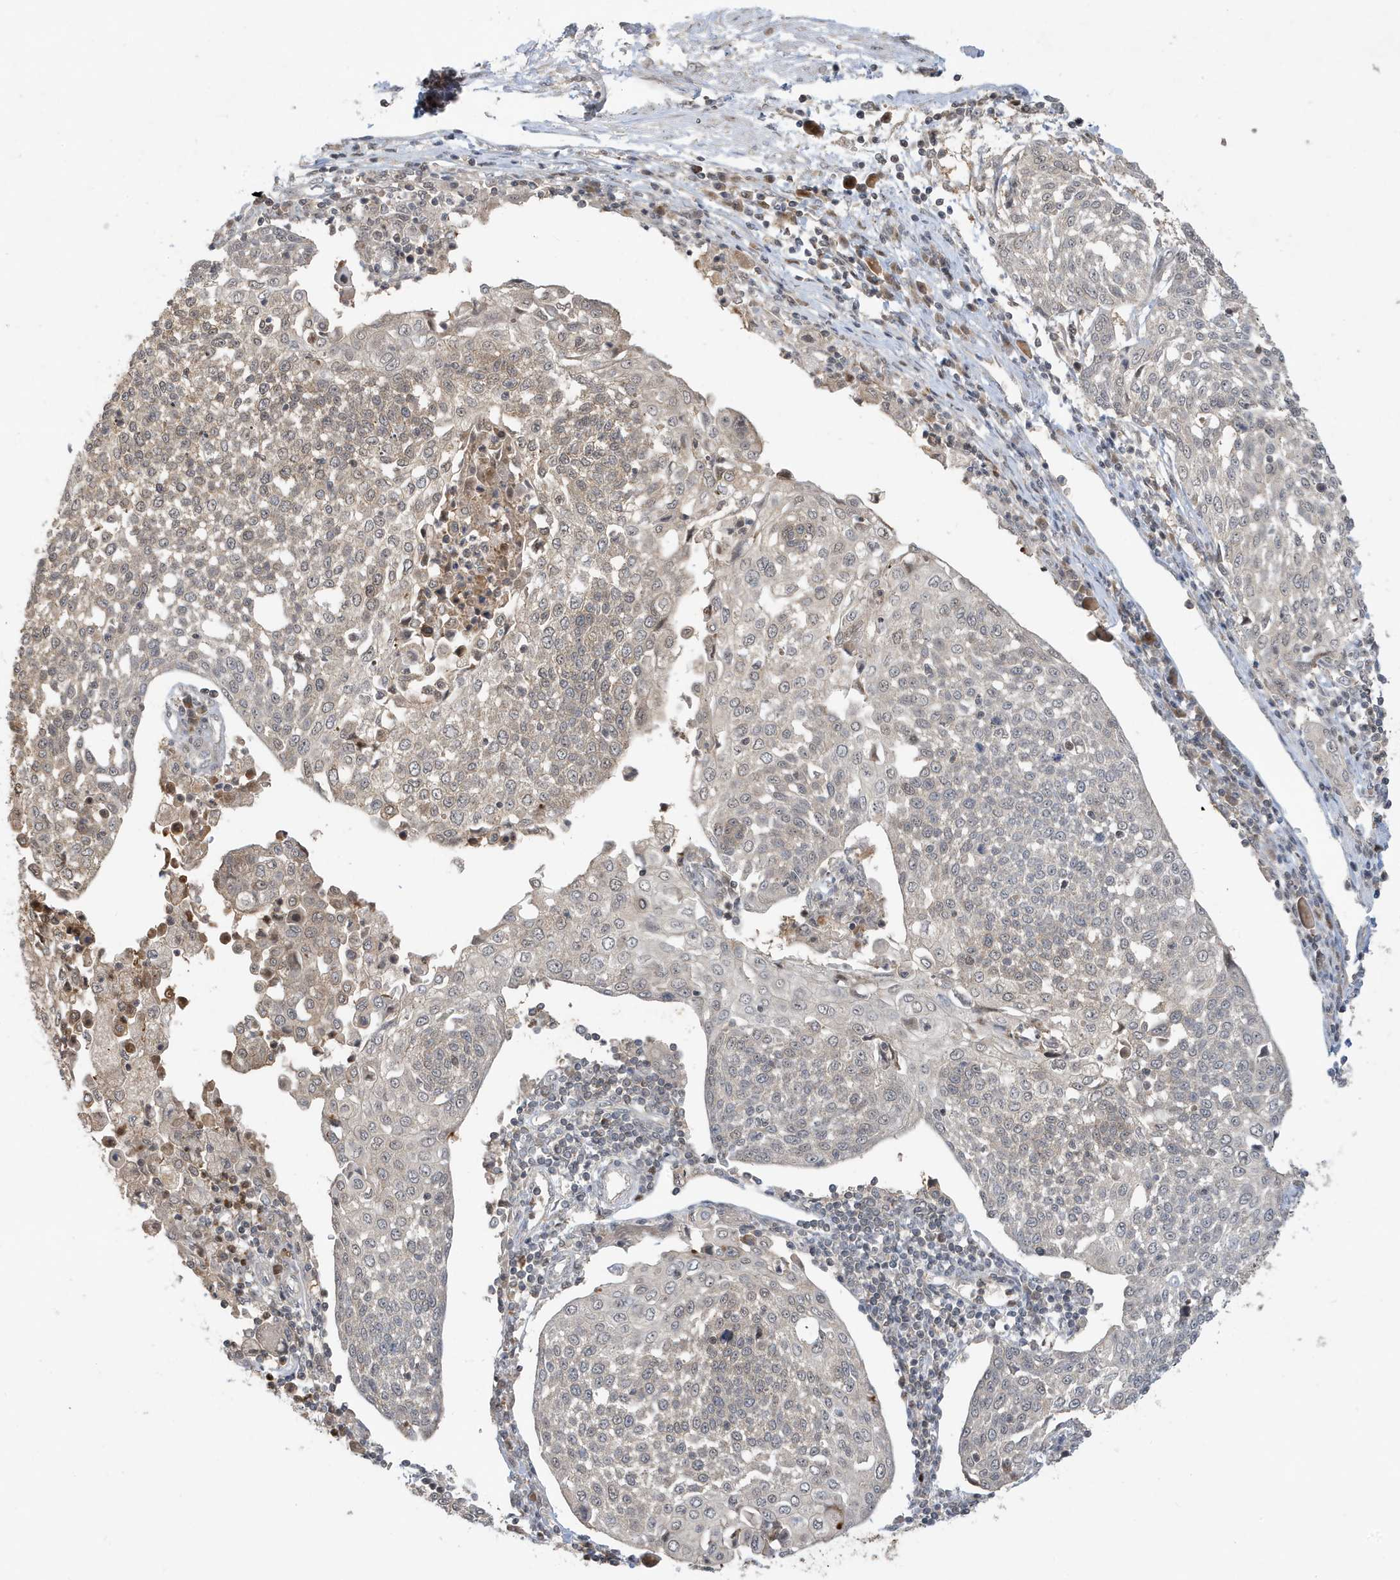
{"staining": {"intensity": "weak", "quantity": "25%-75%", "location": "cytoplasmic/membranous"}, "tissue": "cervical cancer", "cell_type": "Tumor cells", "image_type": "cancer", "snomed": [{"axis": "morphology", "description": "Squamous cell carcinoma, NOS"}, {"axis": "topography", "description": "Cervix"}], "caption": "Squamous cell carcinoma (cervical) tissue demonstrates weak cytoplasmic/membranous staining in about 25%-75% of tumor cells, visualized by immunohistochemistry. (DAB (3,3'-diaminobenzidine) = brown stain, brightfield microscopy at high magnification).", "gene": "PRRT3", "patient": {"sex": "female", "age": 34}}